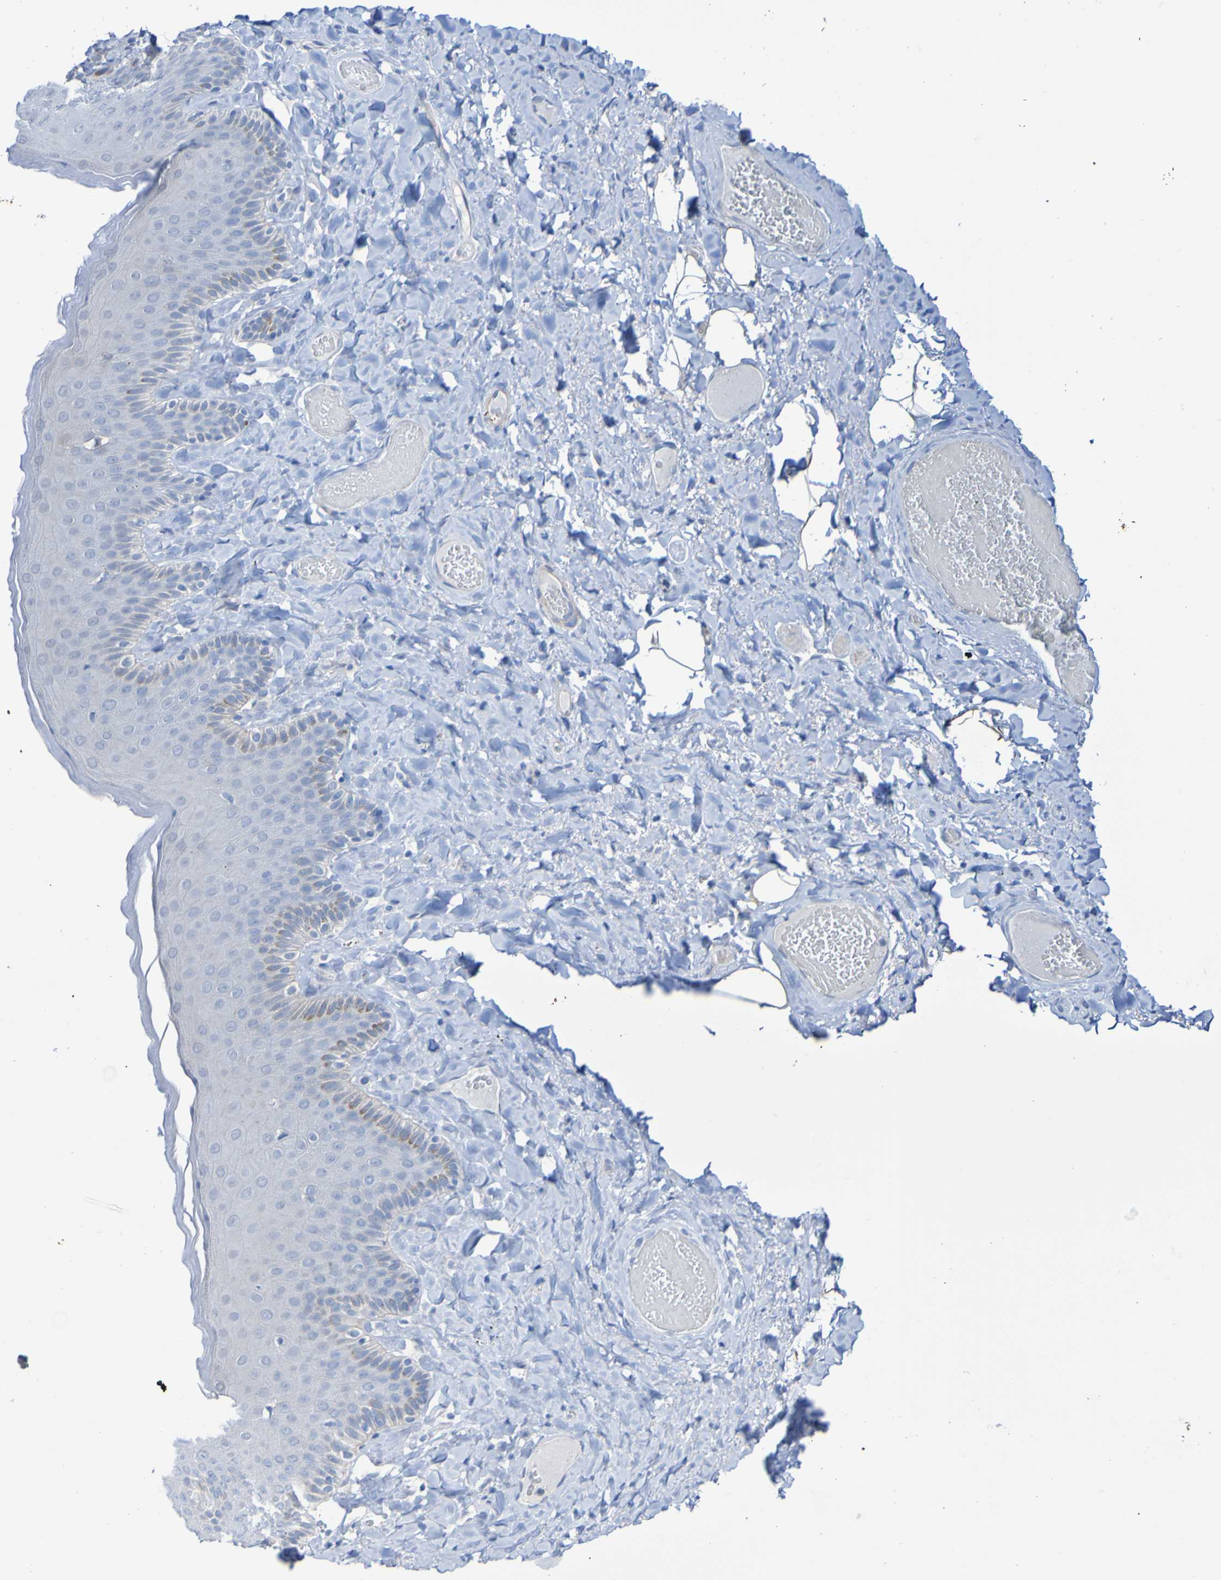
{"staining": {"intensity": "weak", "quantity": "<25%", "location": "cytoplasmic/membranous"}, "tissue": "skin", "cell_type": "Epidermal cells", "image_type": "normal", "snomed": [{"axis": "morphology", "description": "Normal tissue, NOS"}, {"axis": "topography", "description": "Anal"}], "caption": "Epidermal cells are negative for brown protein staining in normal skin. (Brightfield microscopy of DAB immunohistochemistry at high magnification).", "gene": "ACMSD", "patient": {"sex": "male", "age": 69}}